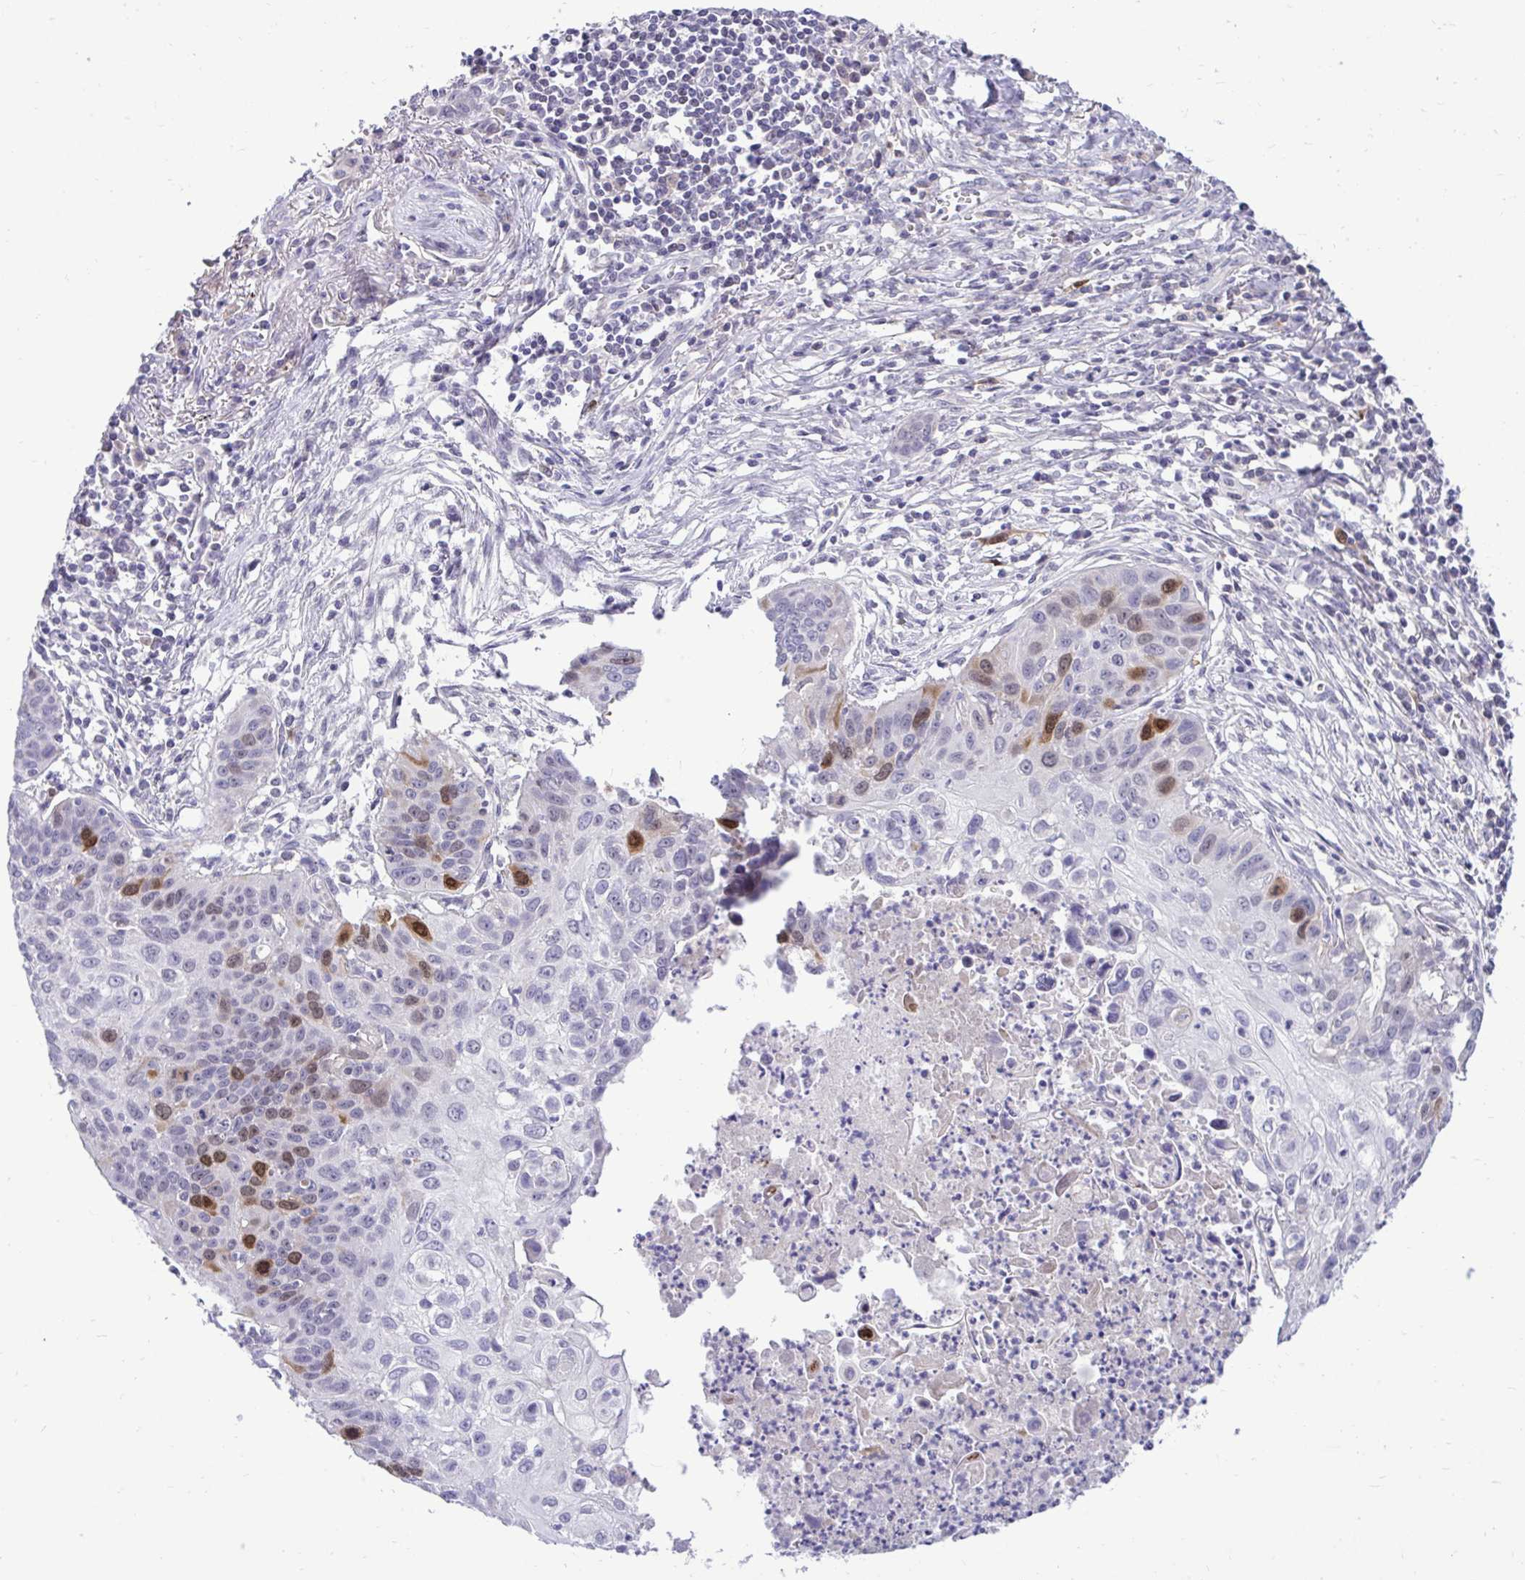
{"staining": {"intensity": "strong", "quantity": "<25%", "location": "nuclear"}, "tissue": "lung cancer", "cell_type": "Tumor cells", "image_type": "cancer", "snomed": [{"axis": "morphology", "description": "Squamous cell carcinoma, NOS"}, {"axis": "topography", "description": "Lung"}], "caption": "A histopathology image of lung squamous cell carcinoma stained for a protein reveals strong nuclear brown staining in tumor cells.", "gene": "CDC20", "patient": {"sex": "male", "age": 71}}